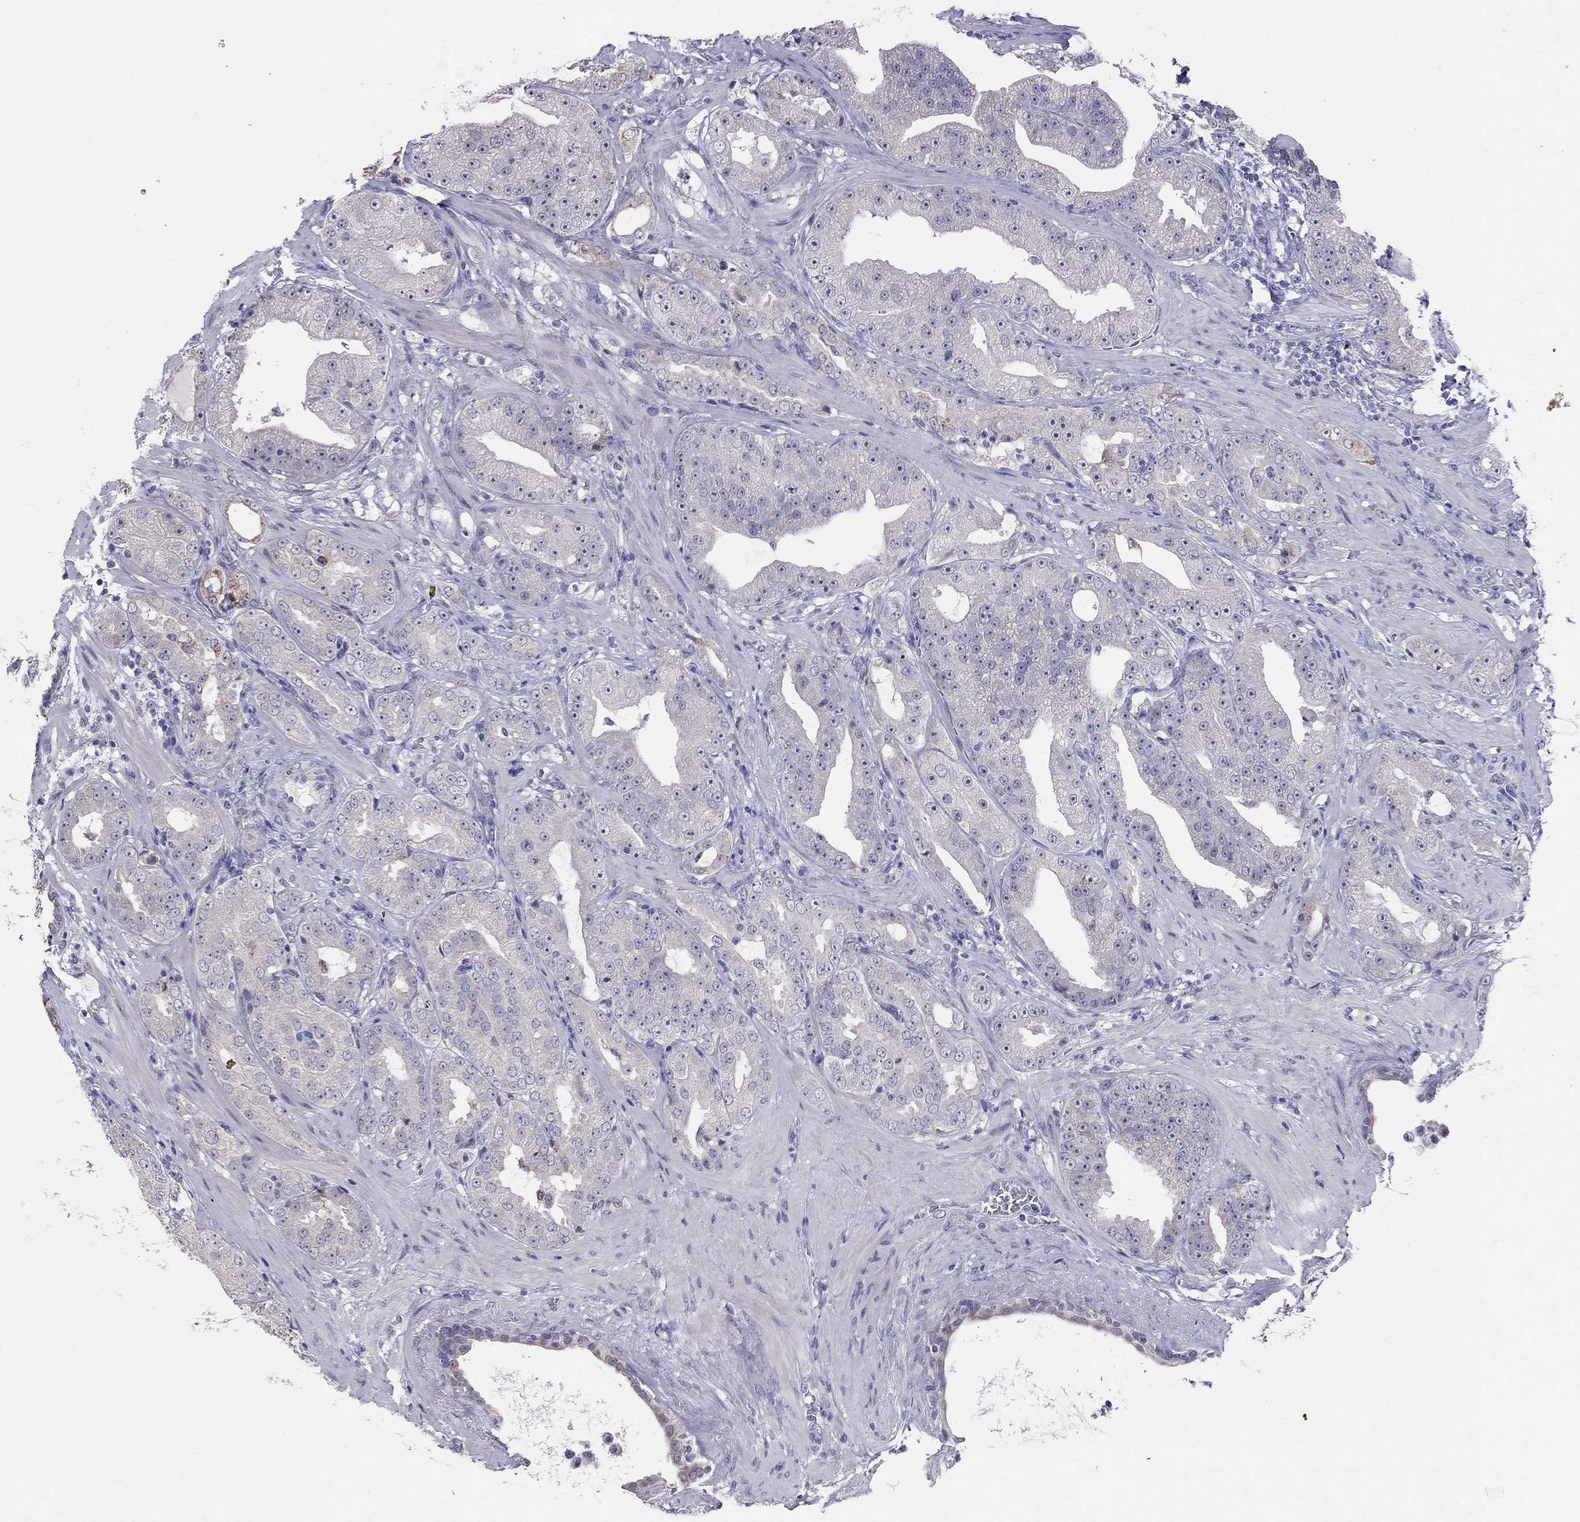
{"staining": {"intensity": "negative", "quantity": "none", "location": "none"}, "tissue": "prostate cancer", "cell_type": "Tumor cells", "image_type": "cancer", "snomed": [{"axis": "morphology", "description": "Adenocarcinoma, Low grade"}, {"axis": "topography", "description": "Prostate"}], "caption": "Immunohistochemistry (IHC) histopathology image of neoplastic tissue: human prostate cancer (low-grade adenocarcinoma) stained with DAB (3,3'-diaminobenzidine) demonstrates no significant protein positivity in tumor cells. Brightfield microscopy of immunohistochemistry (IHC) stained with DAB (3,3'-diaminobenzidine) (brown) and hematoxylin (blue), captured at high magnification.", "gene": "MYO3B", "patient": {"sex": "male", "age": 62}}